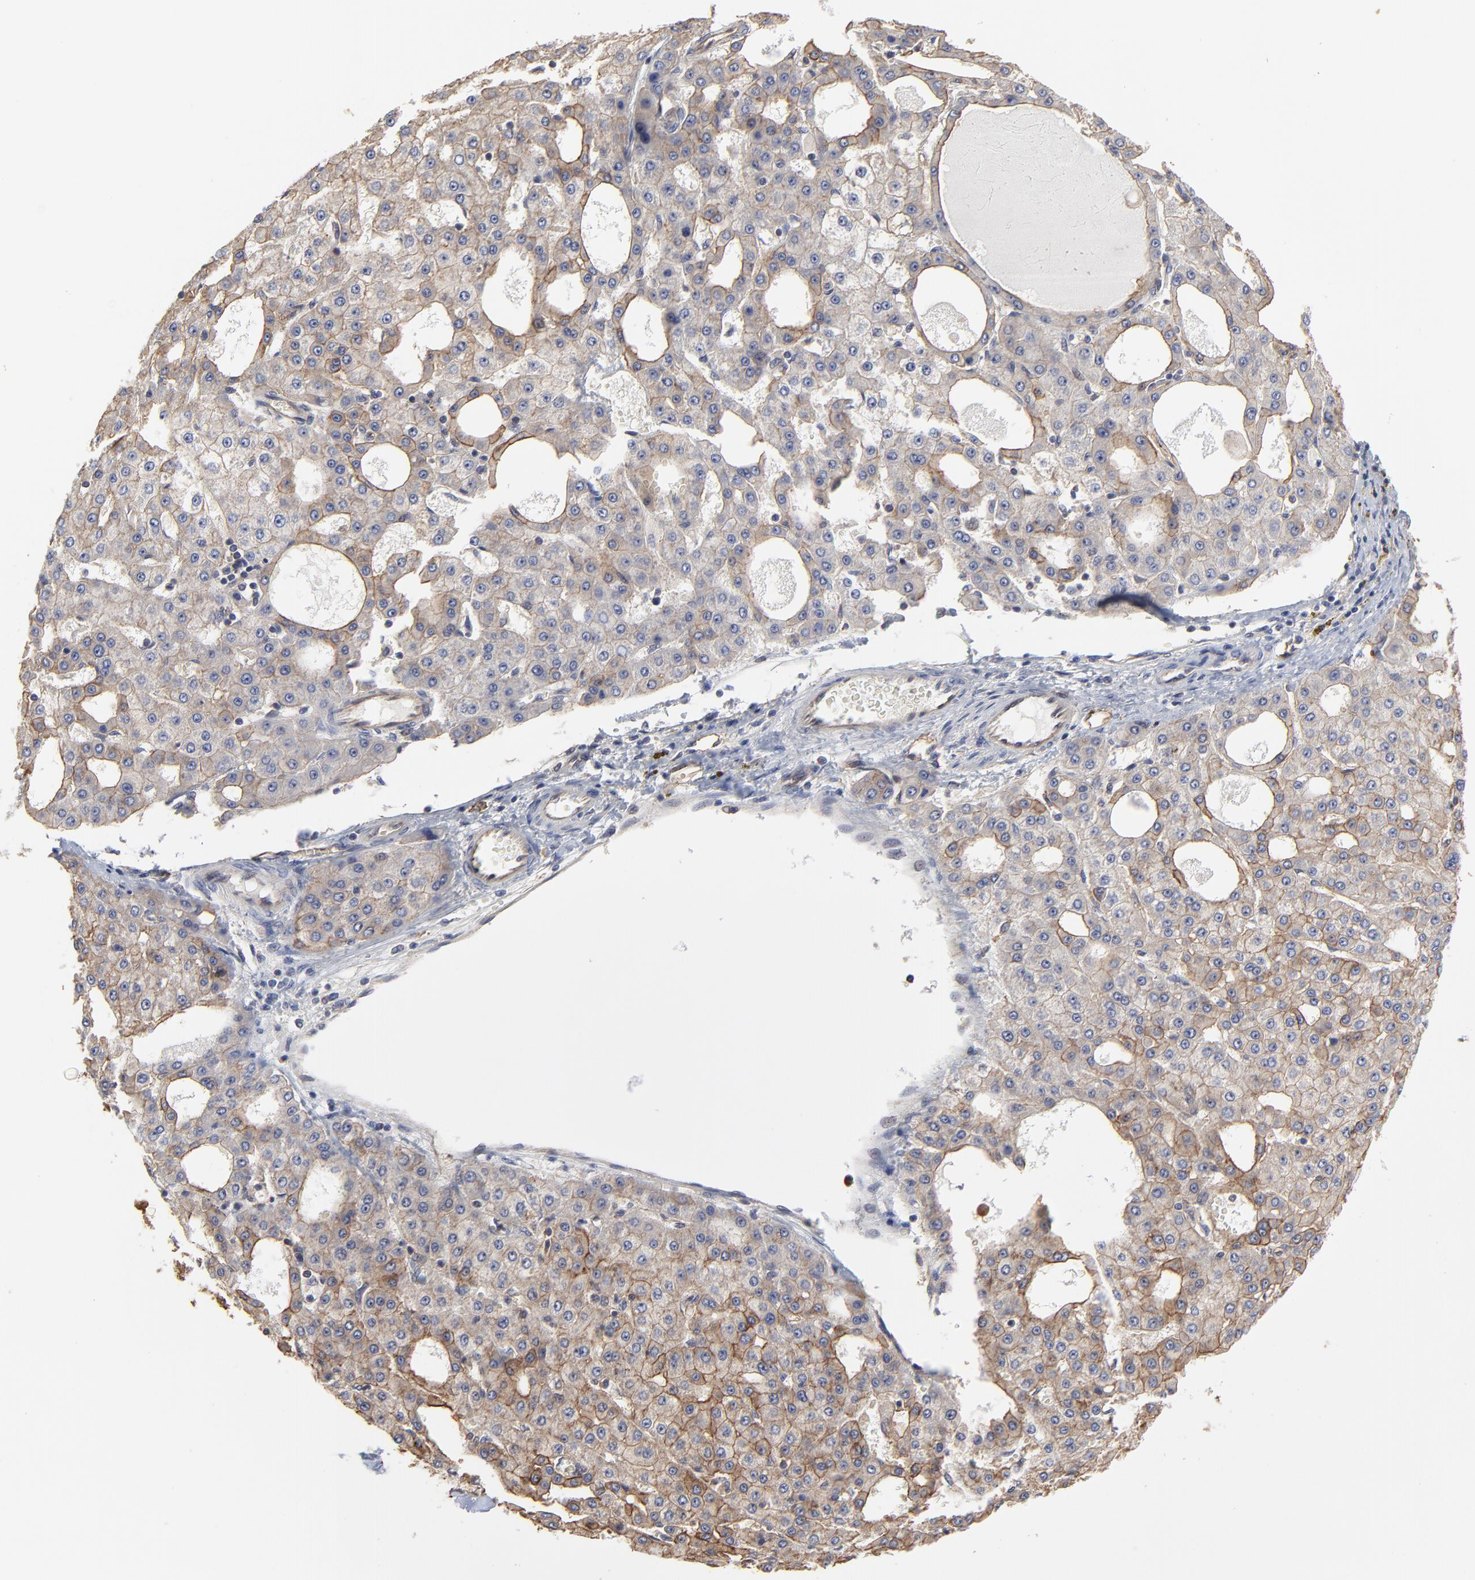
{"staining": {"intensity": "moderate", "quantity": ">75%", "location": "cytoplasmic/membranous"}, "tissue": "liver cancer", "cell_type": "Tumor cells", "image_type": "cancer", "snomed": [{"axis": "morphology", "description": "Carcinoma, Hepatocellular, NOS"}, {"axis": "topography", "description": "Liver"}], "caption": "IHC staining of liver cancer, which shows medium levels of moderate cytoplasmic/membranous staining in about >75% of tumor cells indicating moderate cytoplasmic/membranous protein expression. The staining was performed using DAB (3,3'-diaminobenzidine) (brown) for protein detection and nuclei were counterstained in hematoxylin (blue).", "gene": "ARMT1", "patient": {"sex": "male", "age": 47}}